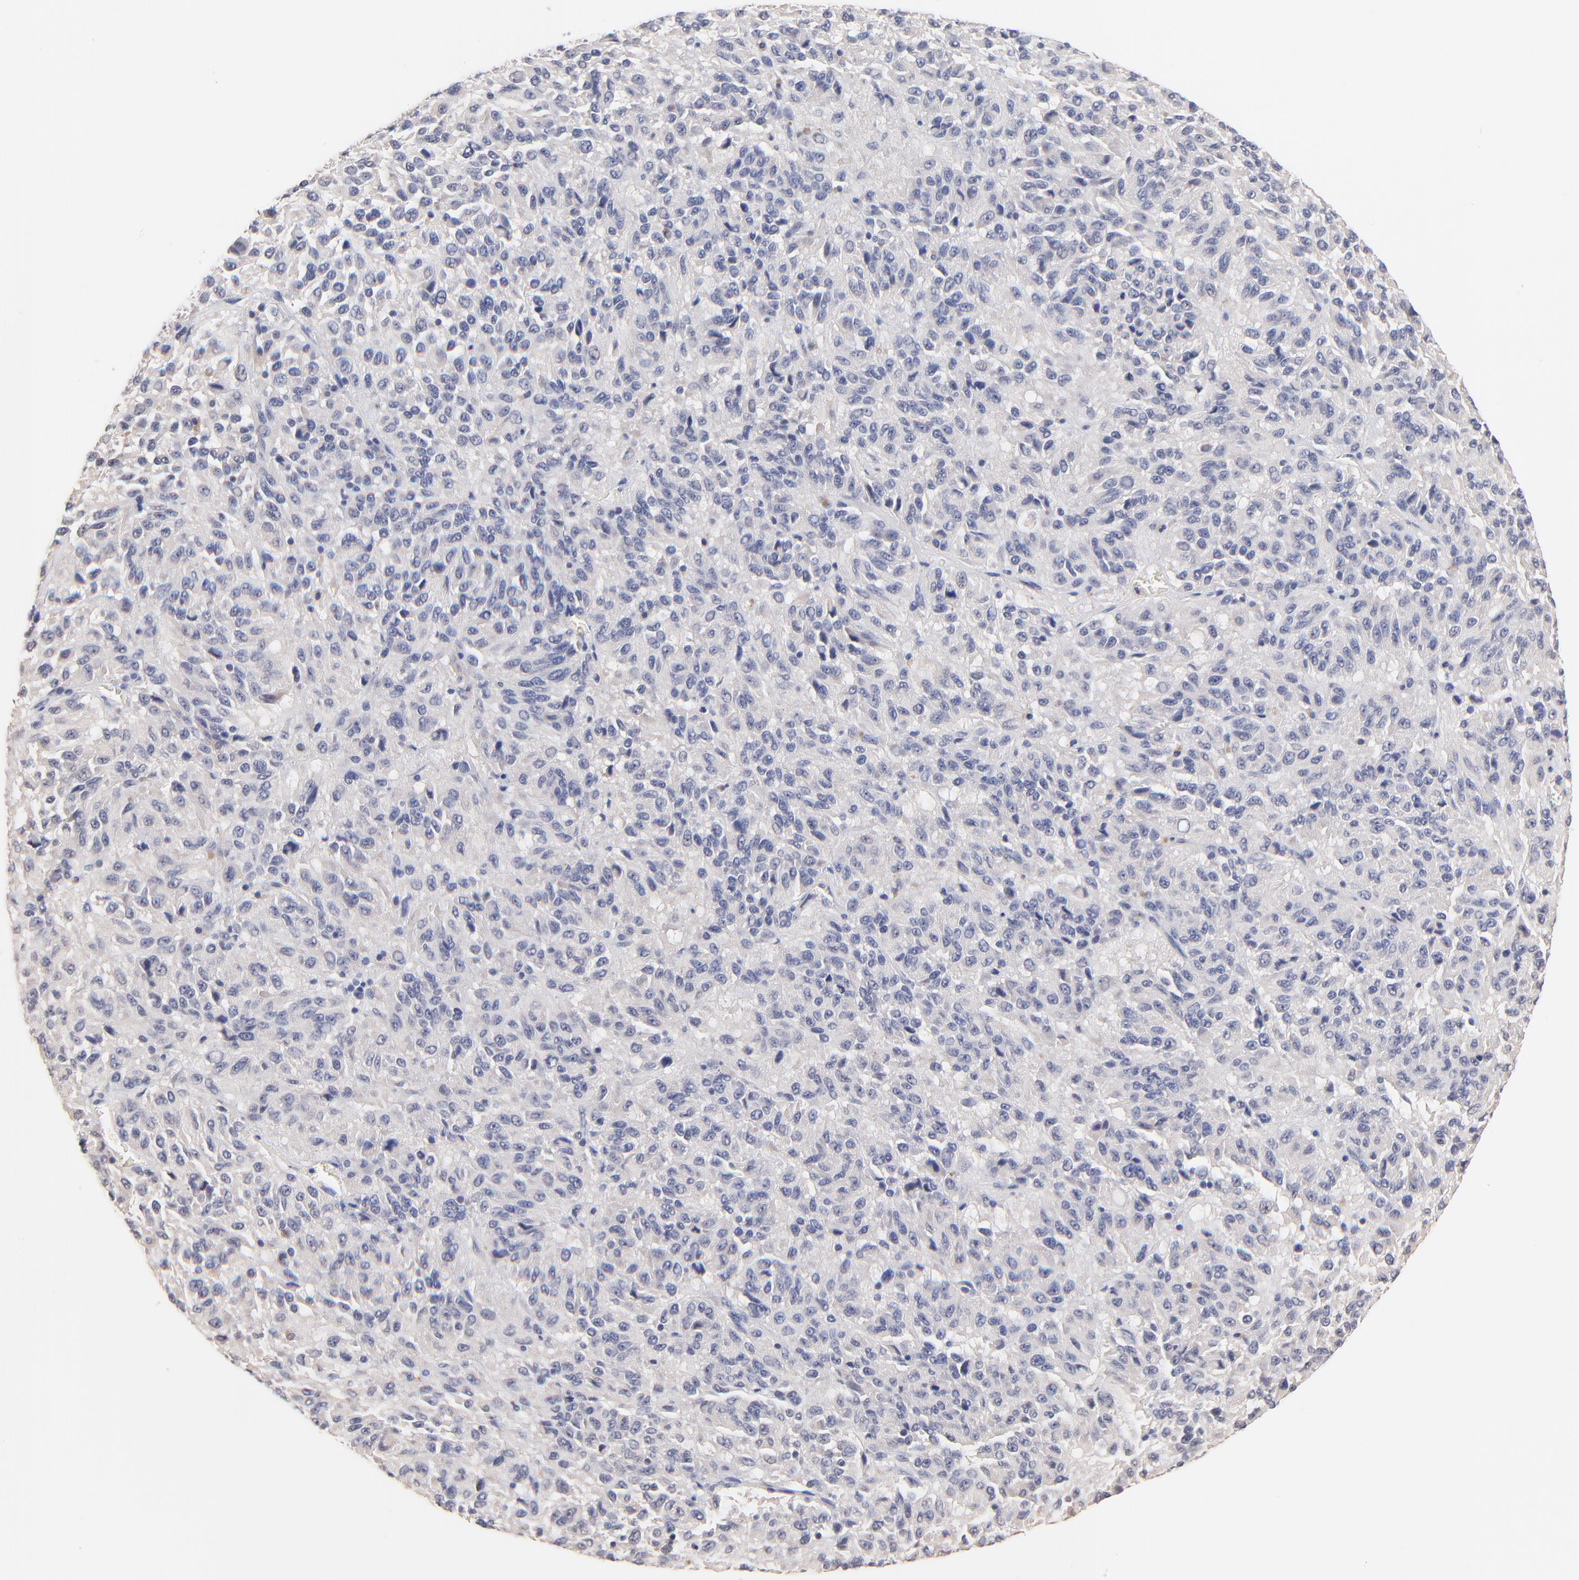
{"staining": {"intensity": "negative", "quantity": "none", "location": "none"}, "tissue": "melanoma", "cell_type": "Tumor cells", "image_type": "cancer", "snomed": [{"axis": "morphology", "description": "Malignant melanoma, Metastatic site"}, {"axis": "topography", "description": "Lung"}], "caption": "This photomicrograph is of malignant melanoma (metastatic site) stained with immunohistochemistry to label a protein in brown with the nuclei are counter-stained blue. There is no staining in tumor cells.", "gene": "RIBC2", "patient": {"sex": "male", "age": 64}}